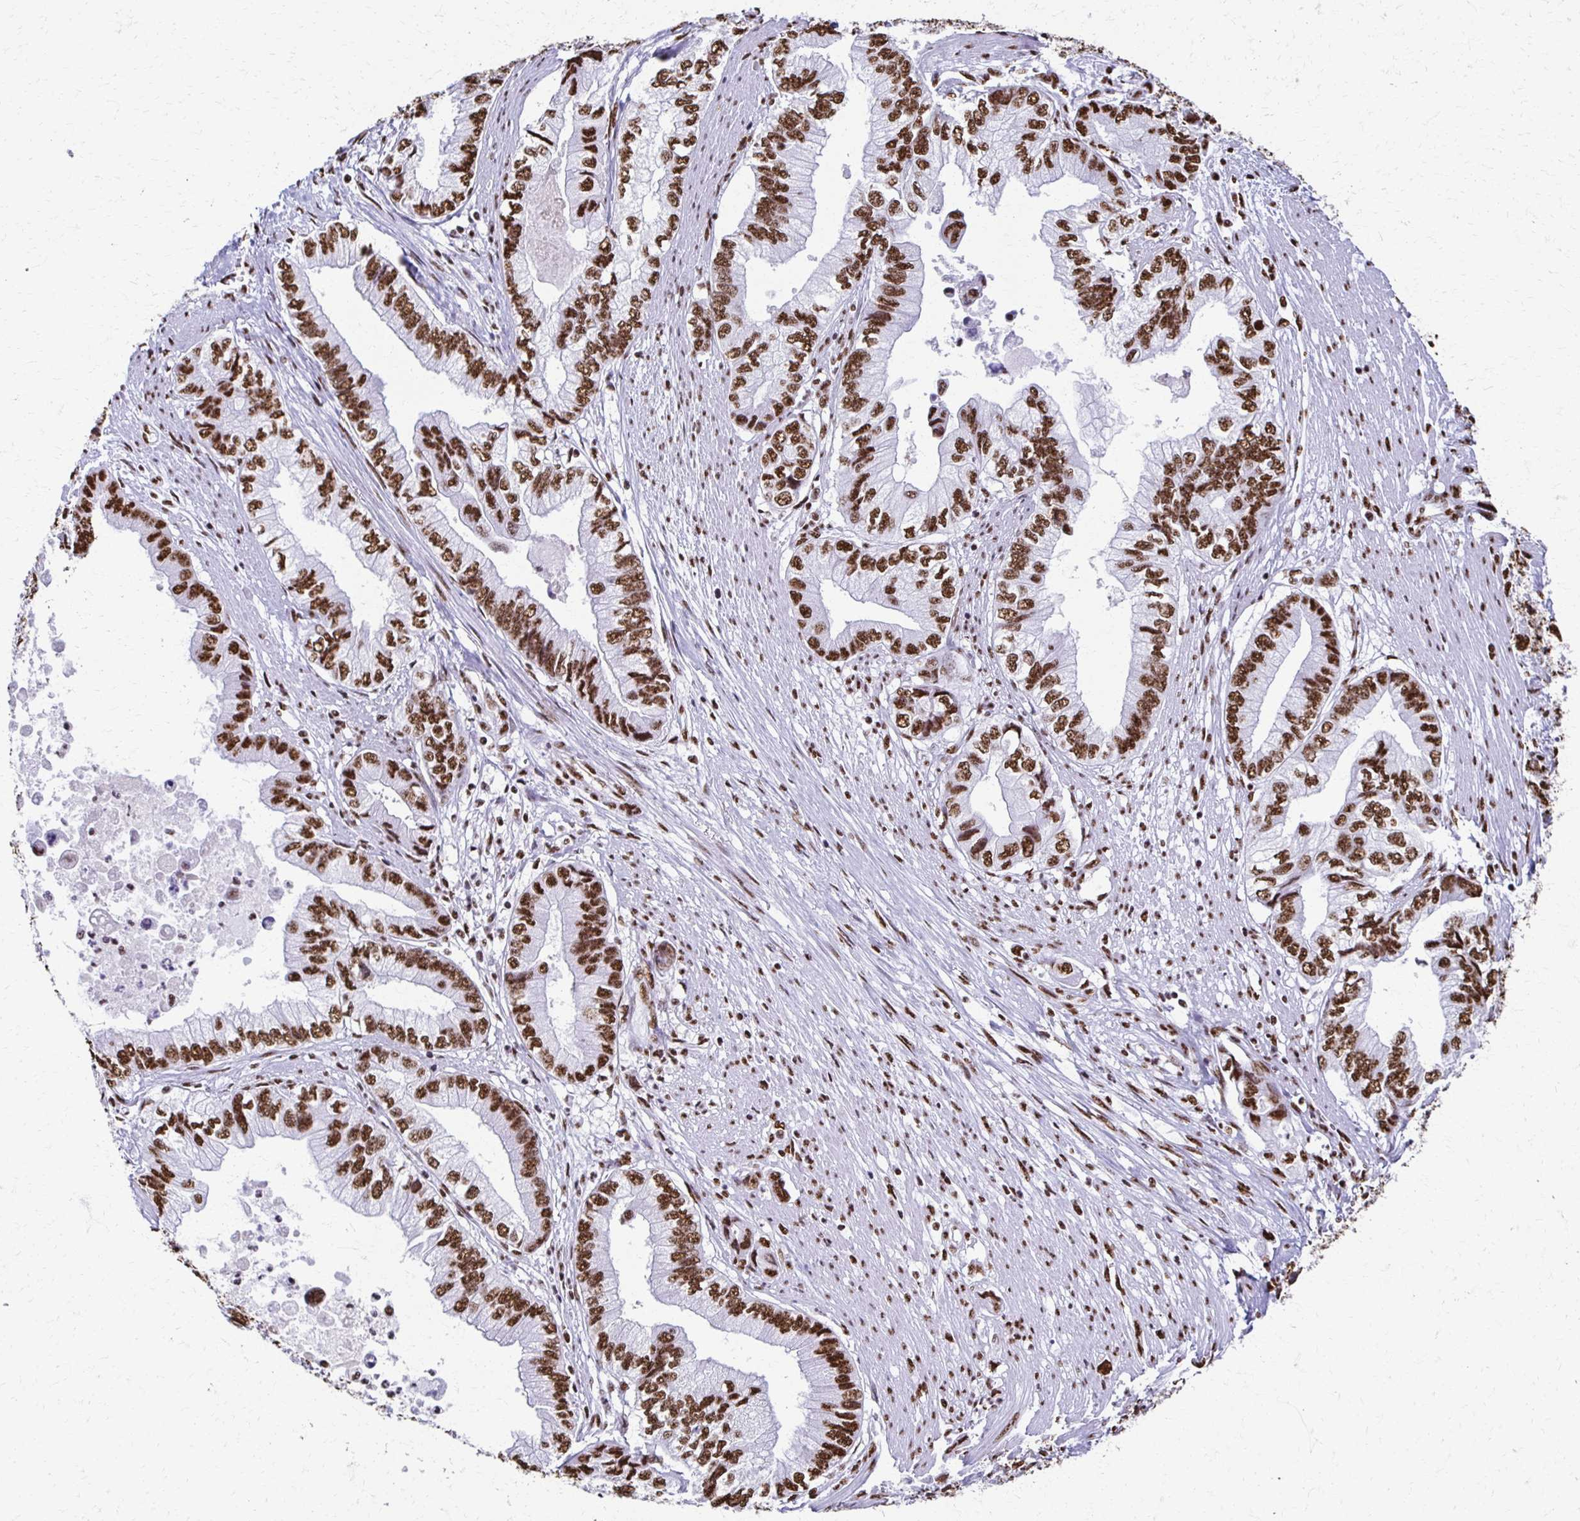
{"staining": {"intensity": "strong", "quantity": ">75%", "location": "nuclear"}, "tissue": "stomach cancer", "cell_type": "Tumor cells", "image_type": "cancer", "snomed": [{"axis": "morphology", "description": "Adenocarcinoma, NOS"}, {"axis": "topography", "description": "Pancreas"}, {"axis": "topography", "description": "Stomach, upper"}], "caption": "Brown immunohistochemical staining in human stomach cancer exhibits strong nuclear staining in approximately >75% of tumor cells. Immunohistochemistry (ihc) stains the protein in brown and the nuclei are stained blue.", "gene": "NONO", "patient": {"sex": "male", "age": 77}}